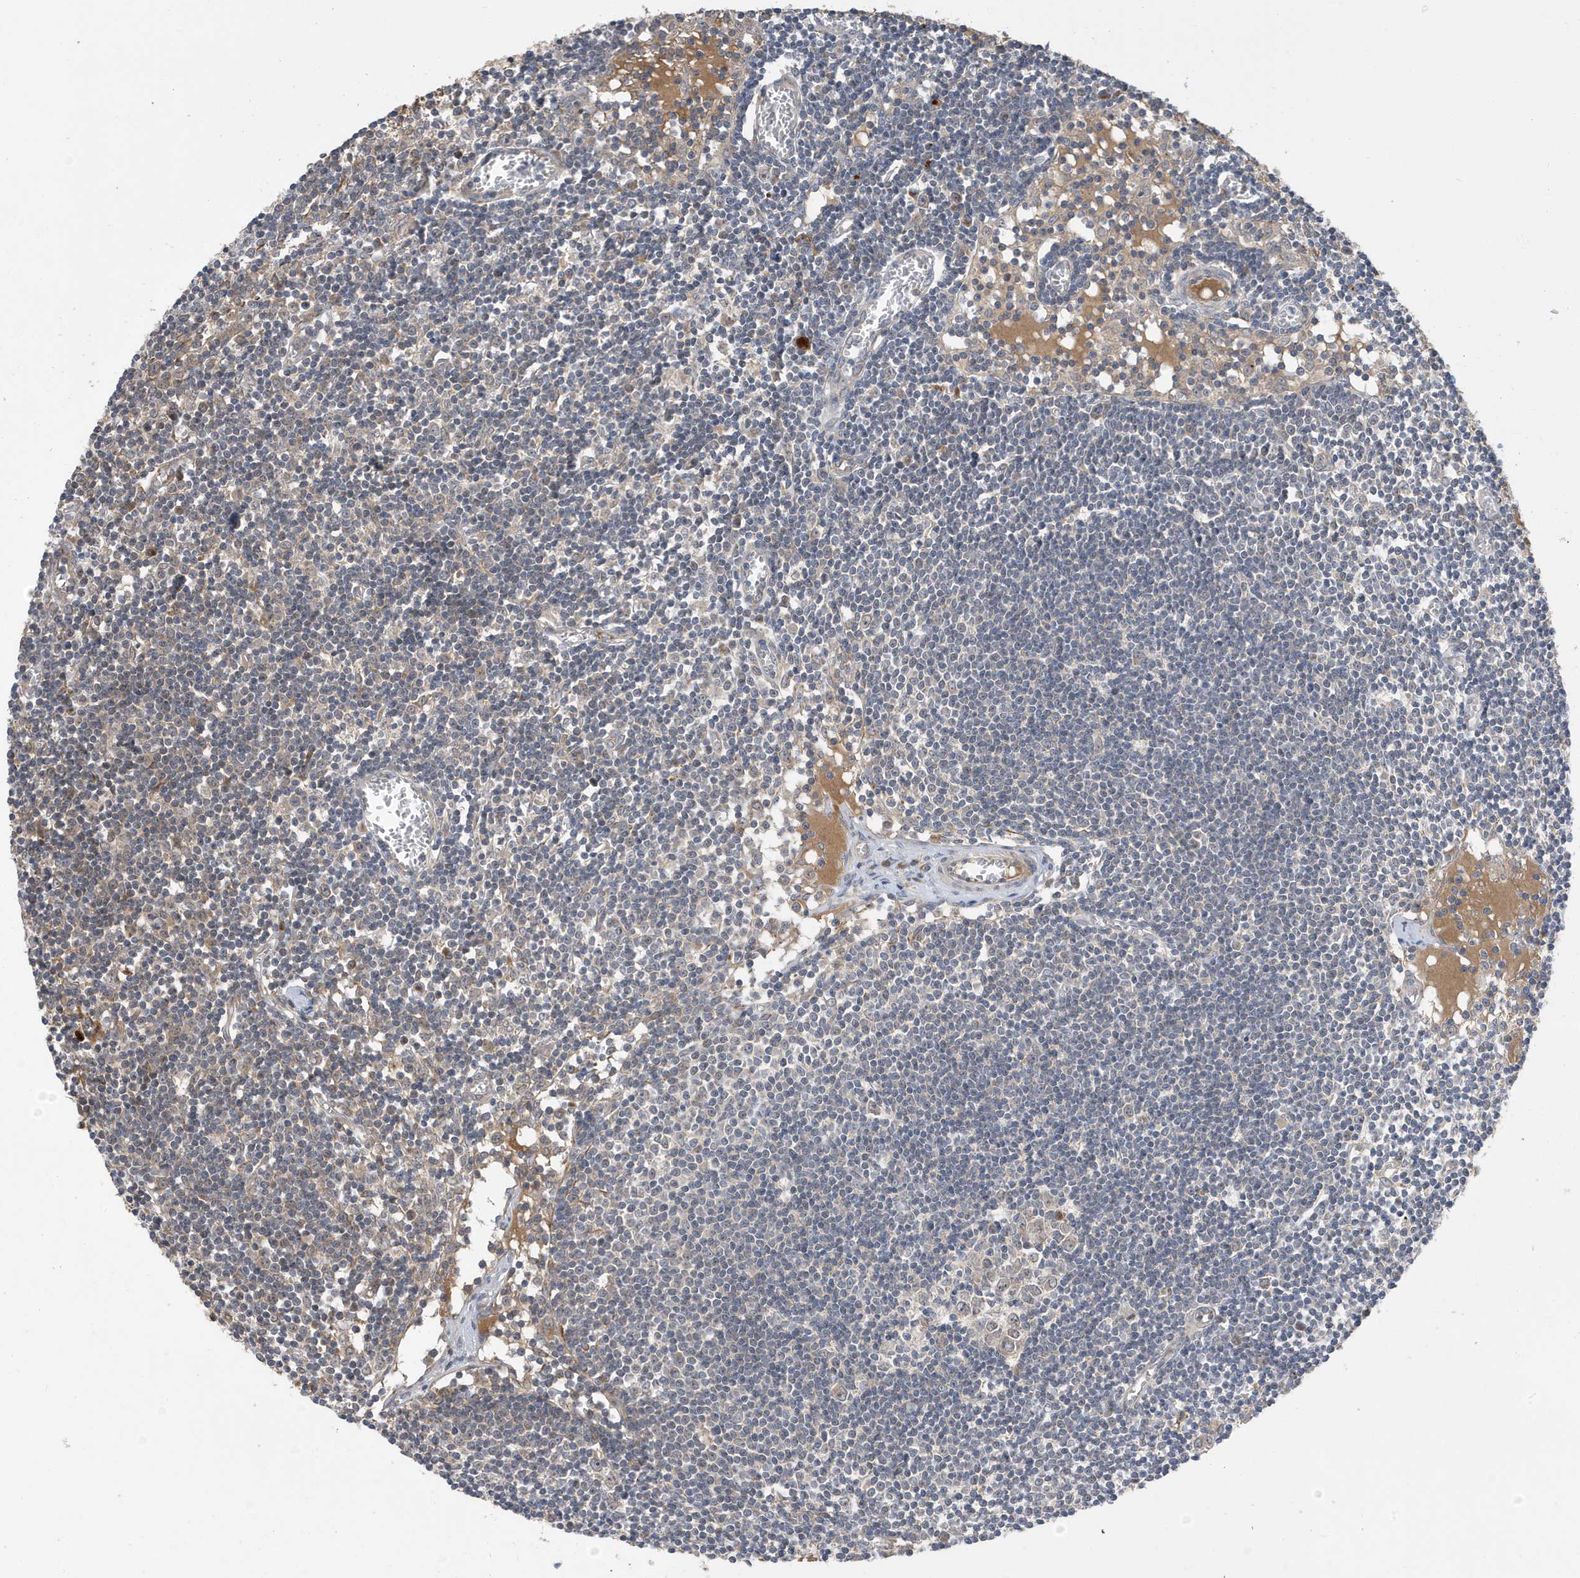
{"staining": {"intensity": "negative", "quantity": "none", "location": "none"}, "tissue": "lymph node", "cell_type": "Germinal center cells", "image_type": "normal", "snomed": [{"axis": "morphology", "description": "Normal tissue, NOS"}, {"axis": "topography", "description": "Lymph node"}], "caption": "Histopathology image shows no protein staining in germinal center cells of benign lymph node.", "gene": "LAPTM4A", "patient": {"sex": "female", "age": 11}}